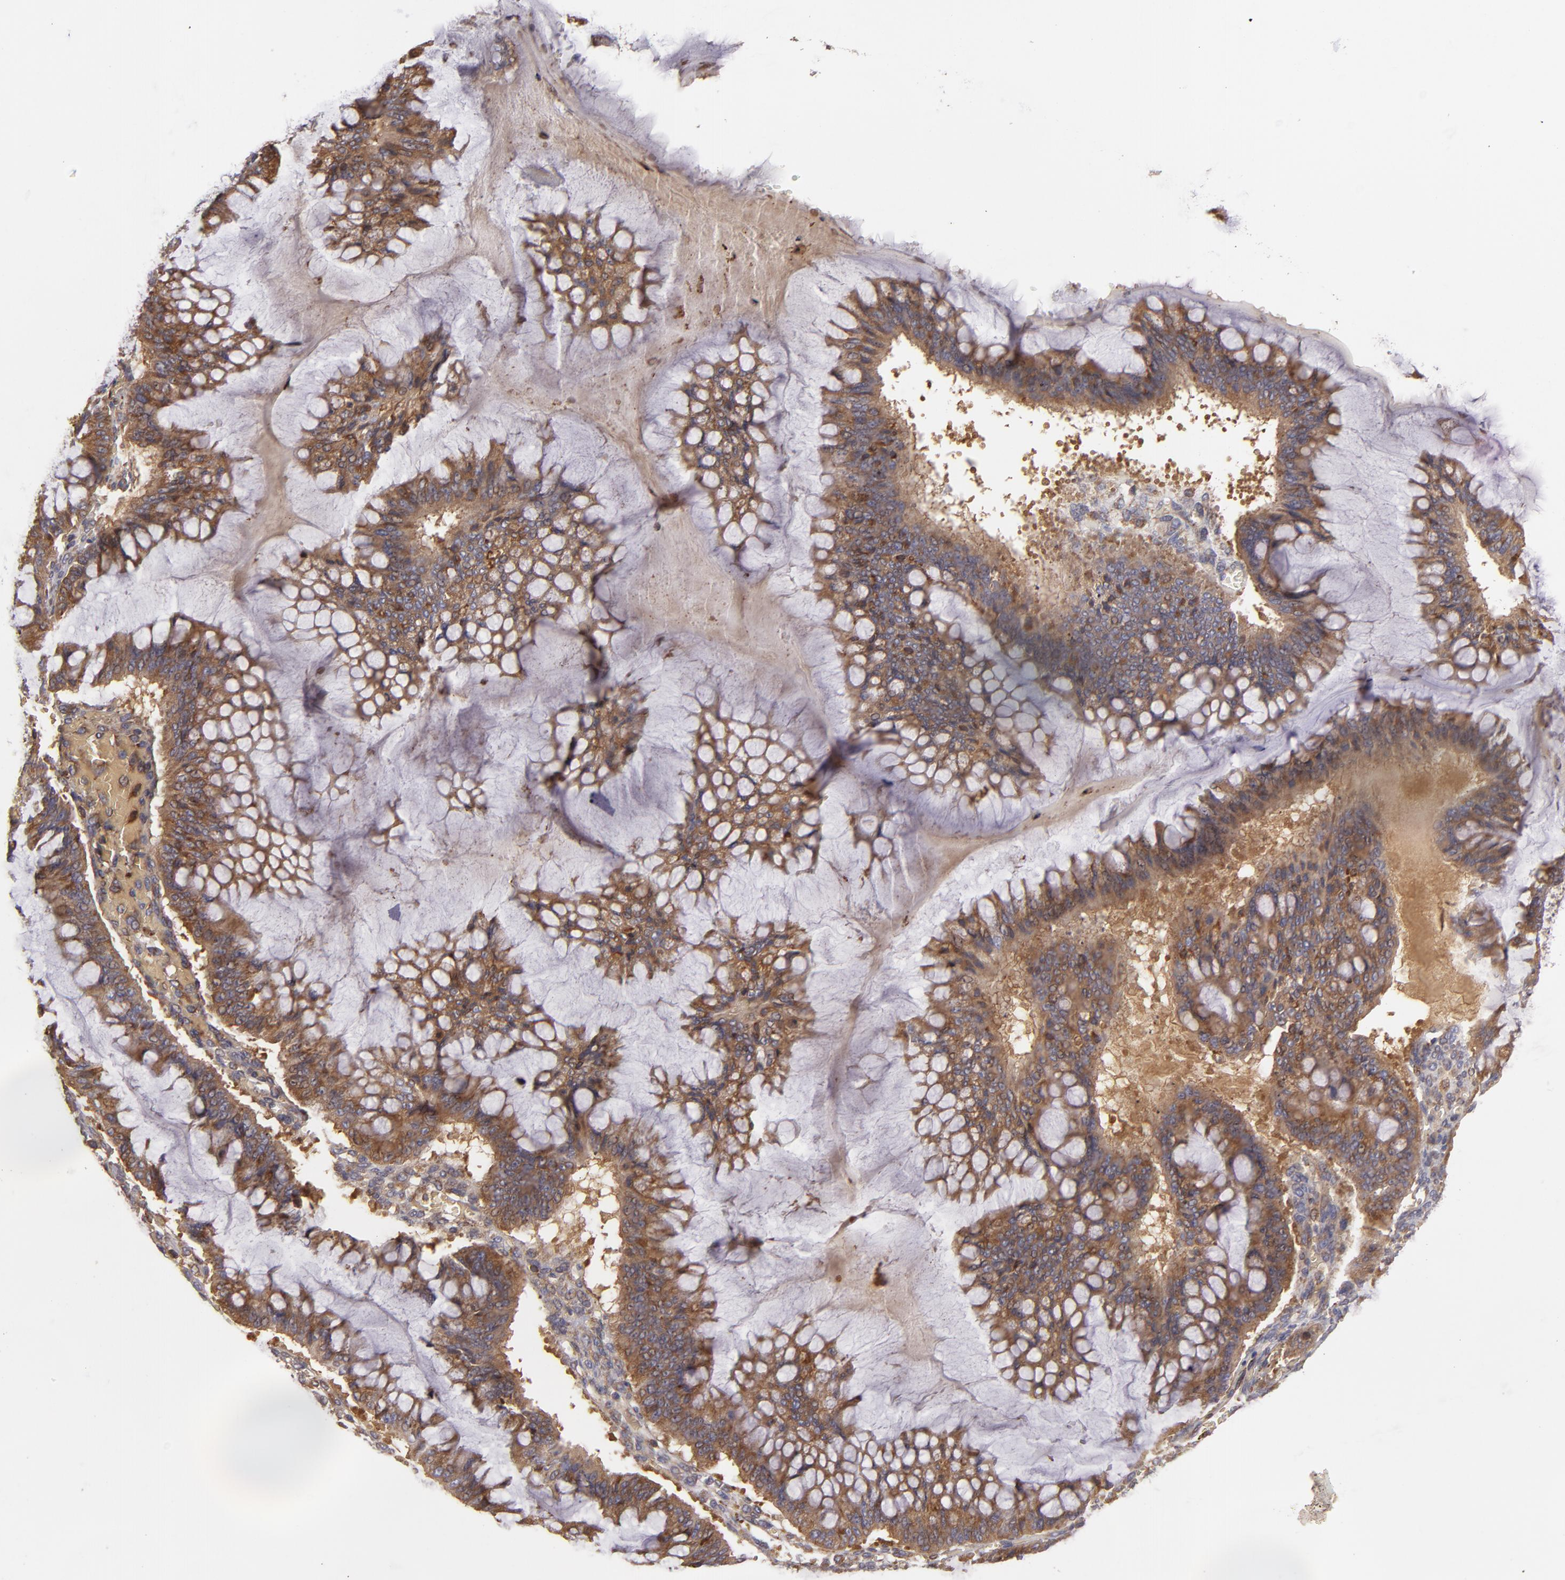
{"staining": {"intensity": "strong", "quantity": ">75%", "location": "cytoplasmic/membranous"}, "tissue": "ovarian cancer", "cell_type": "Tumor cells", "image_type": "cancer", "snomed": [{"axis": "morphology", "description": "Cystadenocarcinoma, mucinous, NOS"}, {"axis": "topography", "description": "Ovary"}], "caption": "This histopathology image shows ovarian cancer (mucinous cystadenocarcinoma) stained with immunohistochemistry (IHC) to label a protein in brown. The cytoplasmic/membranous of tumor cells show strong positivity for the protein. Nuclei are counter-stained blue.", "gene": "CFB", "patient": {"sex": "female", "age": 73}}